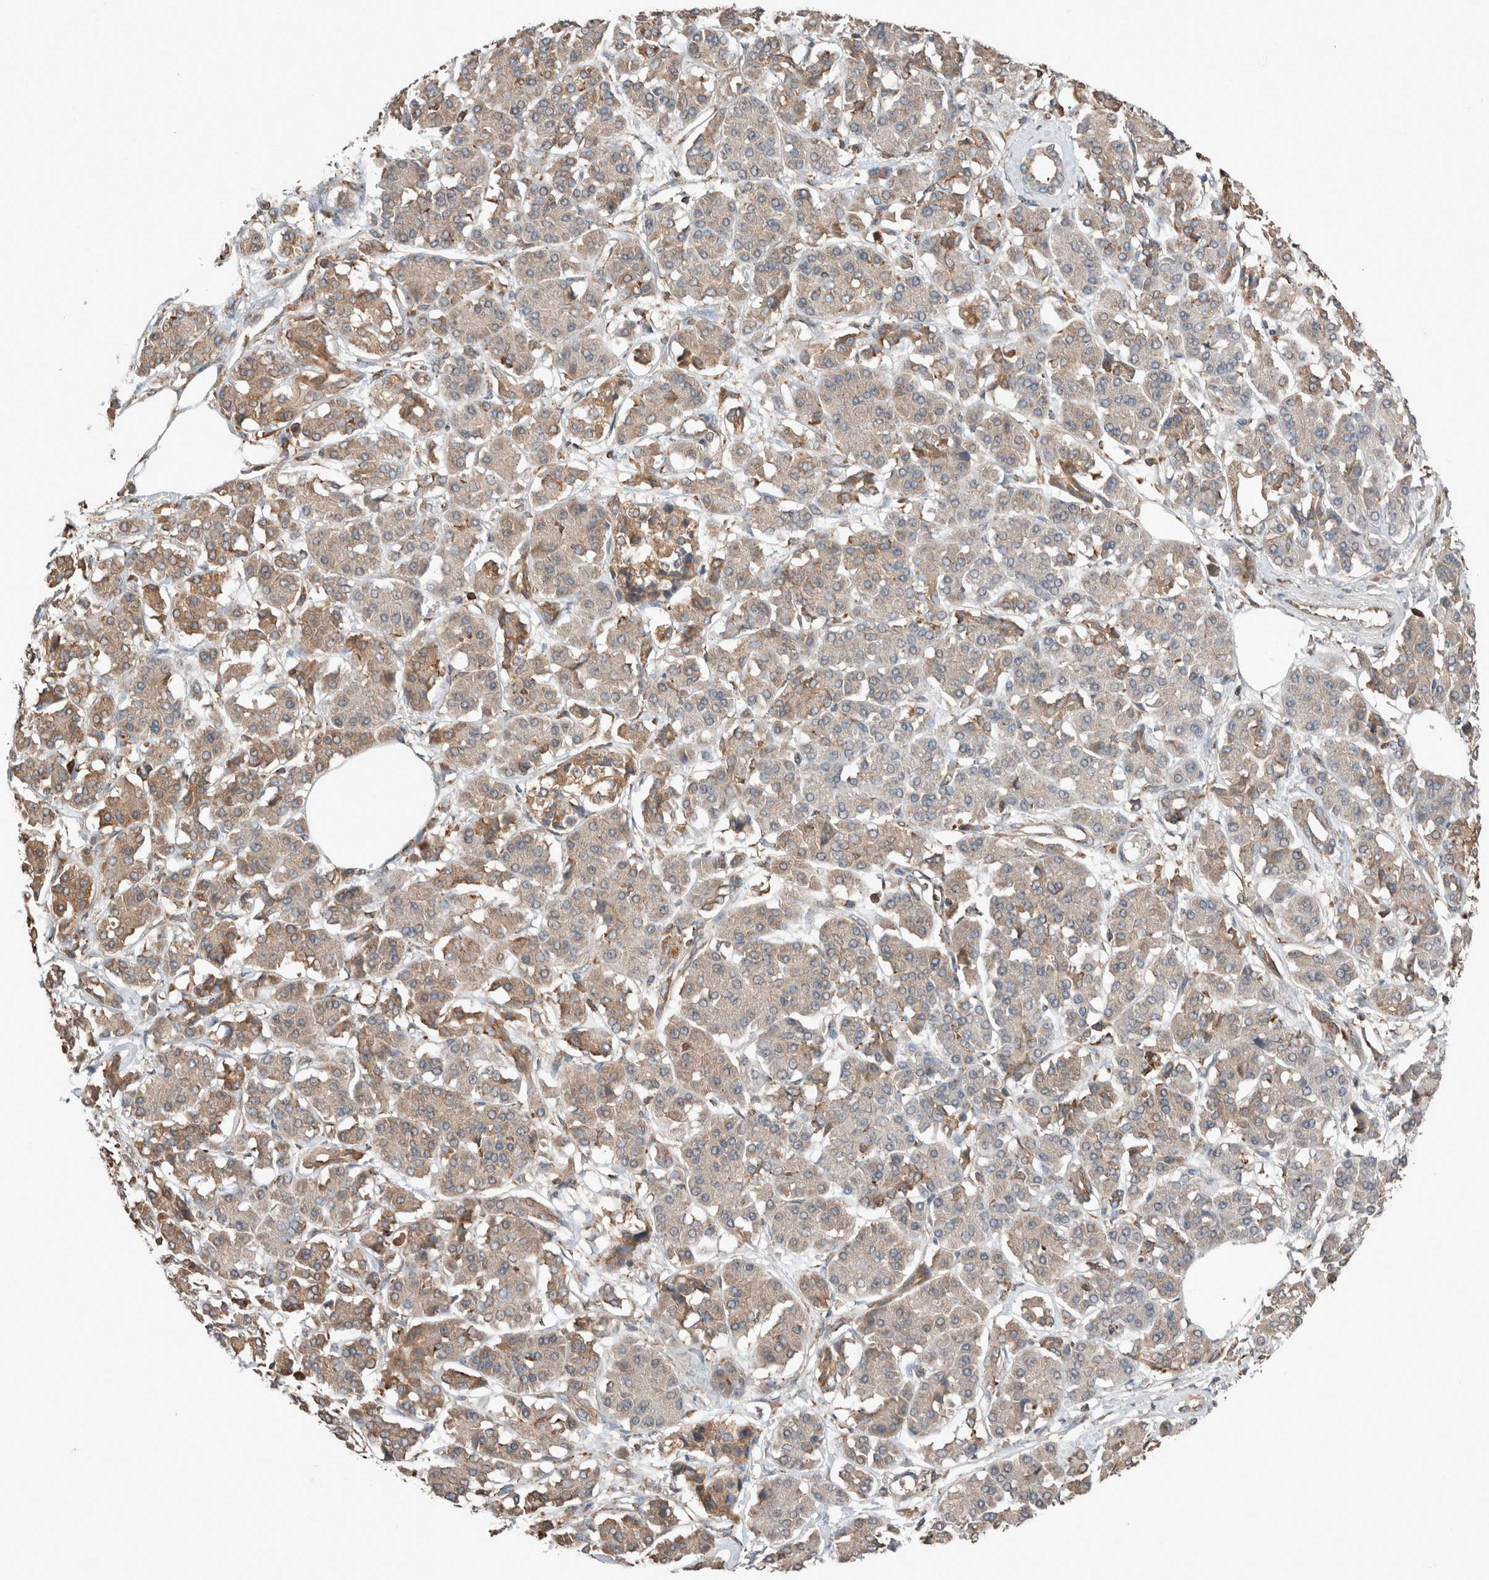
{"staining": {"intensity": "moderate", "quantity": "25%-75%", "location": "cytoplasmic/membranous"}, "tissue": "pancreatic cancer", "cell_type": "Tumor cells", "image_type": "cancer", "snomed": [{"axis": "morphology", "description": "Adenocarcinoma, NOS"}, {"axis": "topography", "description": "Pancreas"}], "caption": "Protein expression by IHC demonstrates moderate cytoplasmic/membranous expression in approximately 25%-75% of tumor cells in adenocarcinoma (pancreatic).", "gene": "ERAP2", "patient": {"sex": "female", "age": 56}}